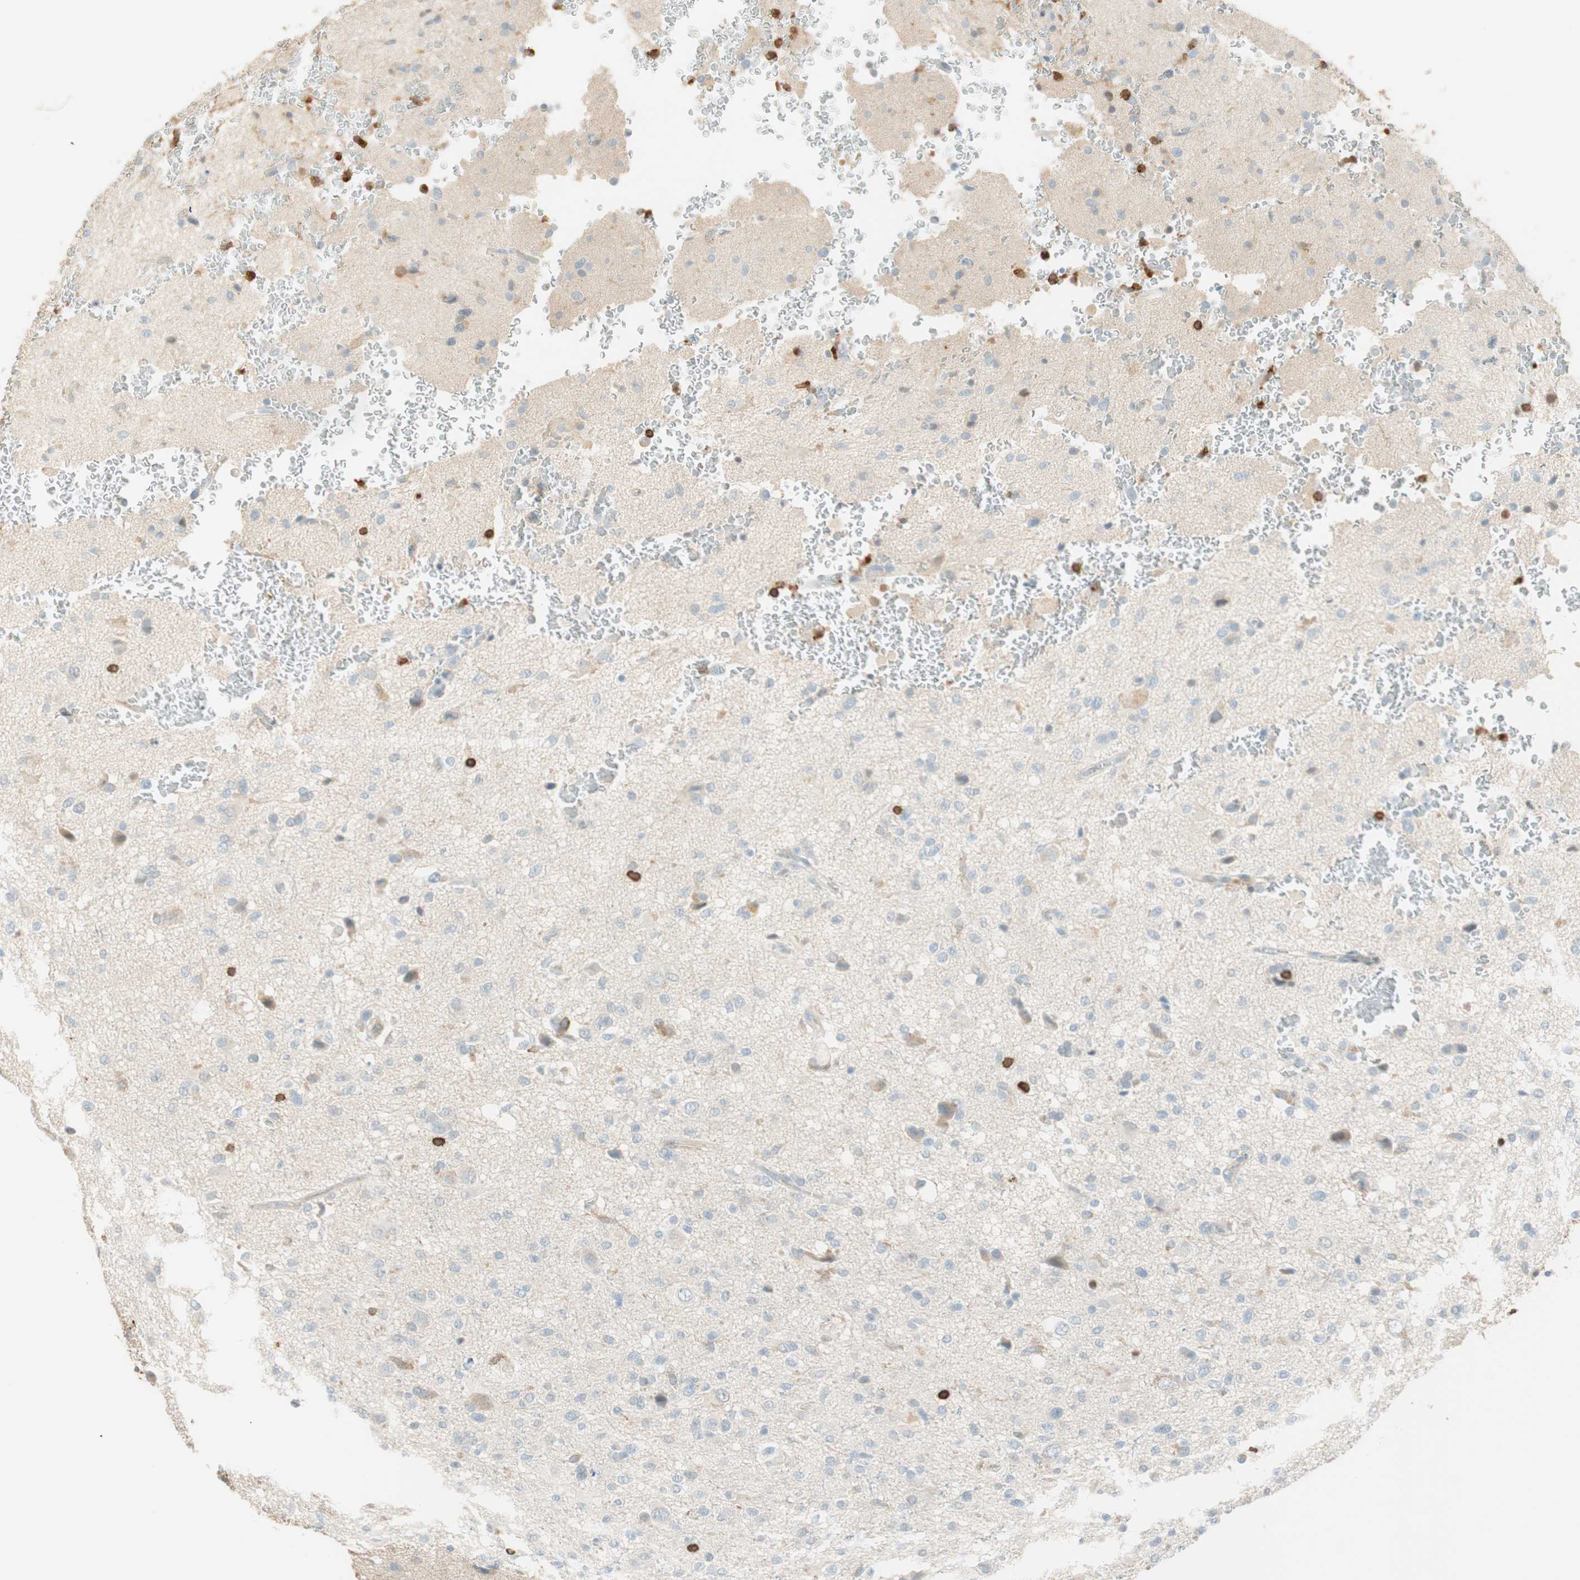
{"staining": {"intensity": "weak", "quantity": "<25%", "location": "cytoplasmic/membranous"}, "tissue": "glioma", "cell_type": "Tumor cells", "image_type": "cancer", "snomed": [{"axis": "morphology", "description": "Glioma, malignant, High grade"}, {"axis": "topography", "description": "Brain"}], "caption": "The immunohistochemistry image has no significant expression in tumor cells of glioma tissue.", "gene": "HPGD", "patient": {"sex": "male", "age": 71}}